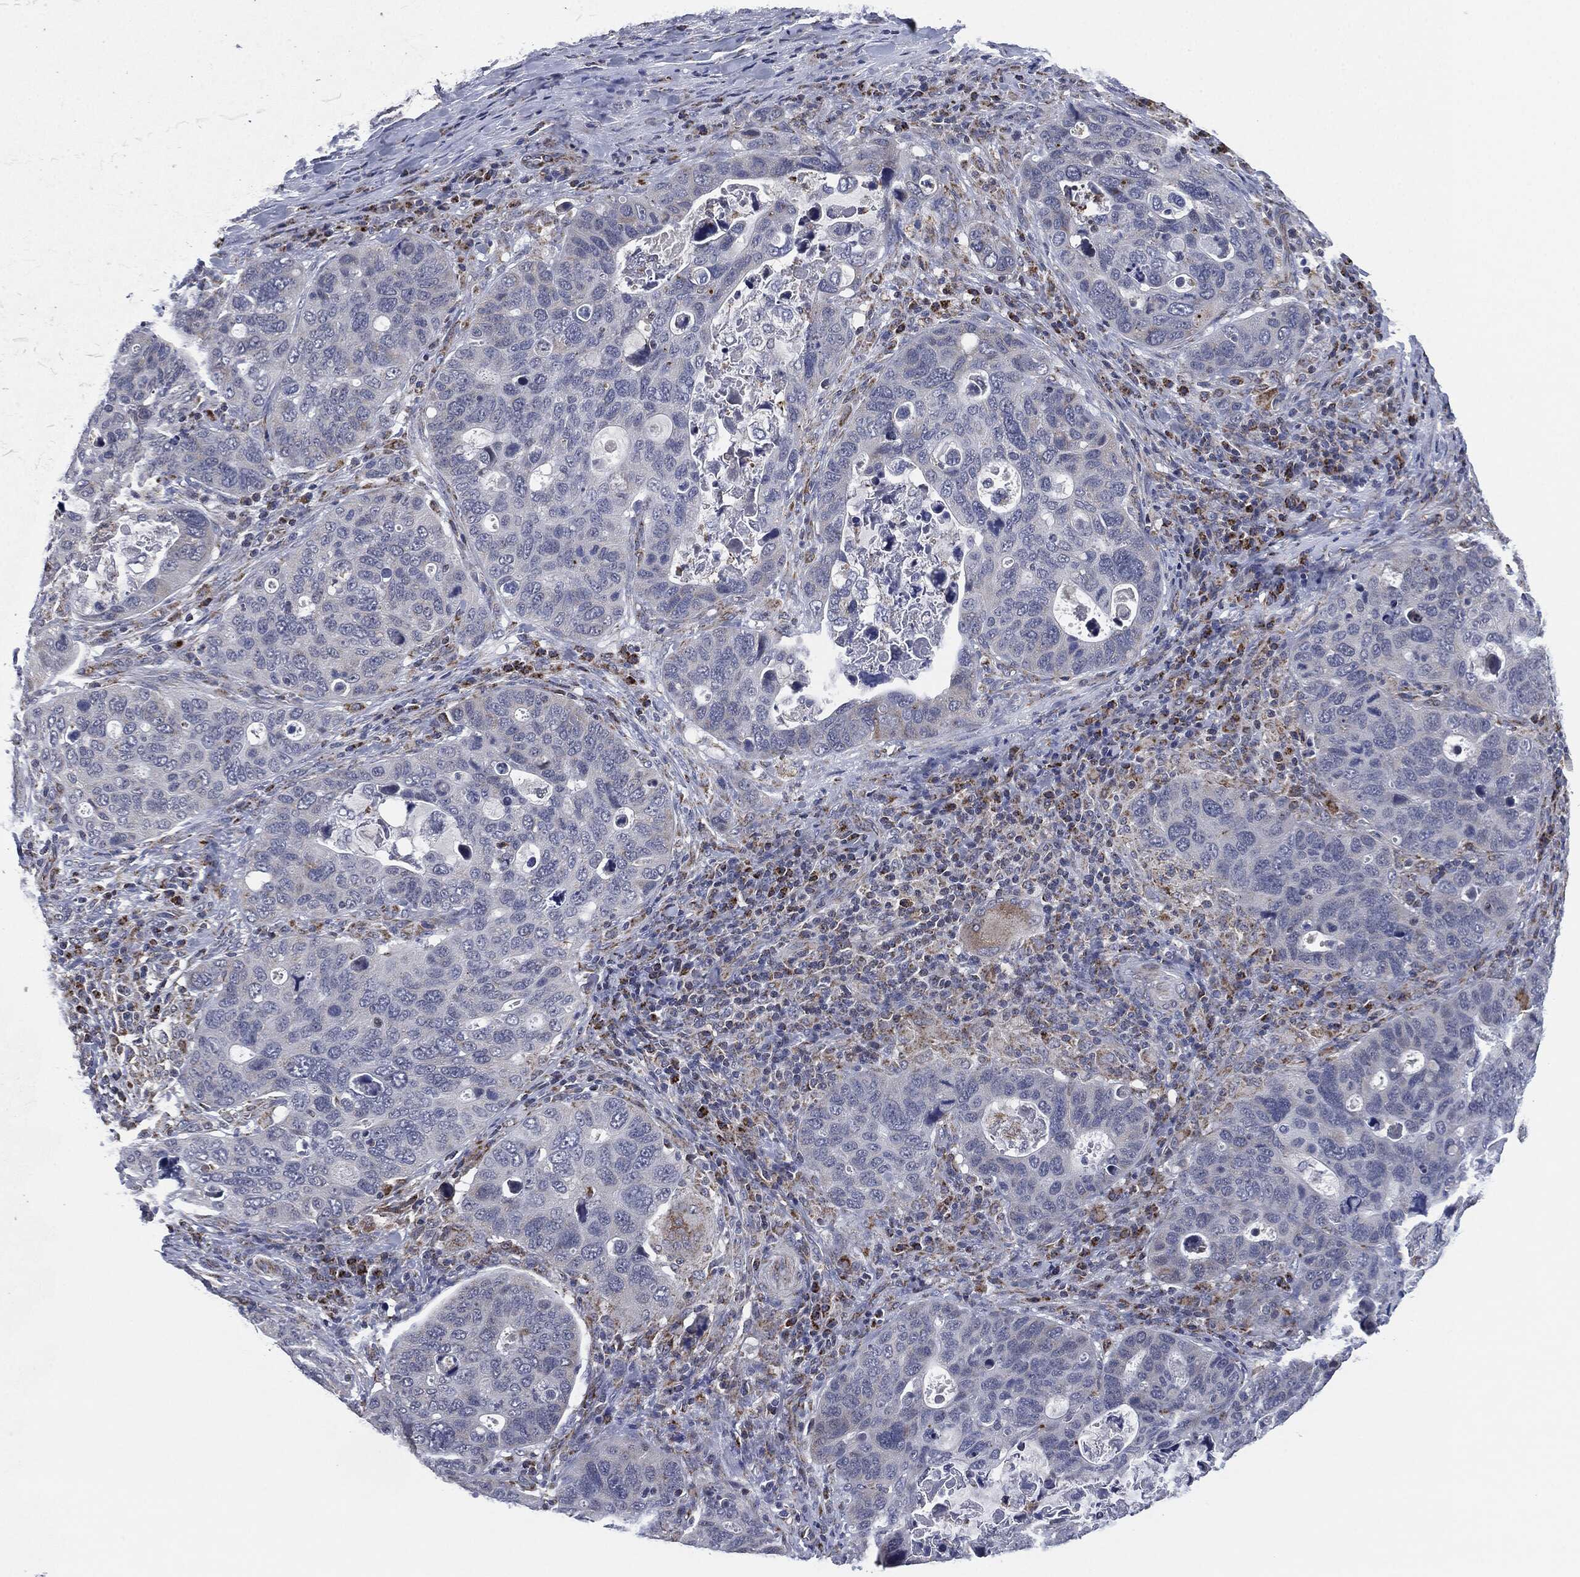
{"staining": {"intensity": "negative", "quantity": "none", "location": "none"}, "tissue": "stomach cancer", "cell_type": "Tumor cells", "image_type": "cancer", "snomed": [{"axis": "morphology", "description": "Adenocarcinoma, NOS"}, {"axis": "topography", "description": "Stomach"}], "caption": "Protein analysis of stomach cancer (adenocarcinoma) demonstrates no significant staining in tumor cells.", "gene": "NDUFV2", "patient": {"sex": "male", "age": 54}}